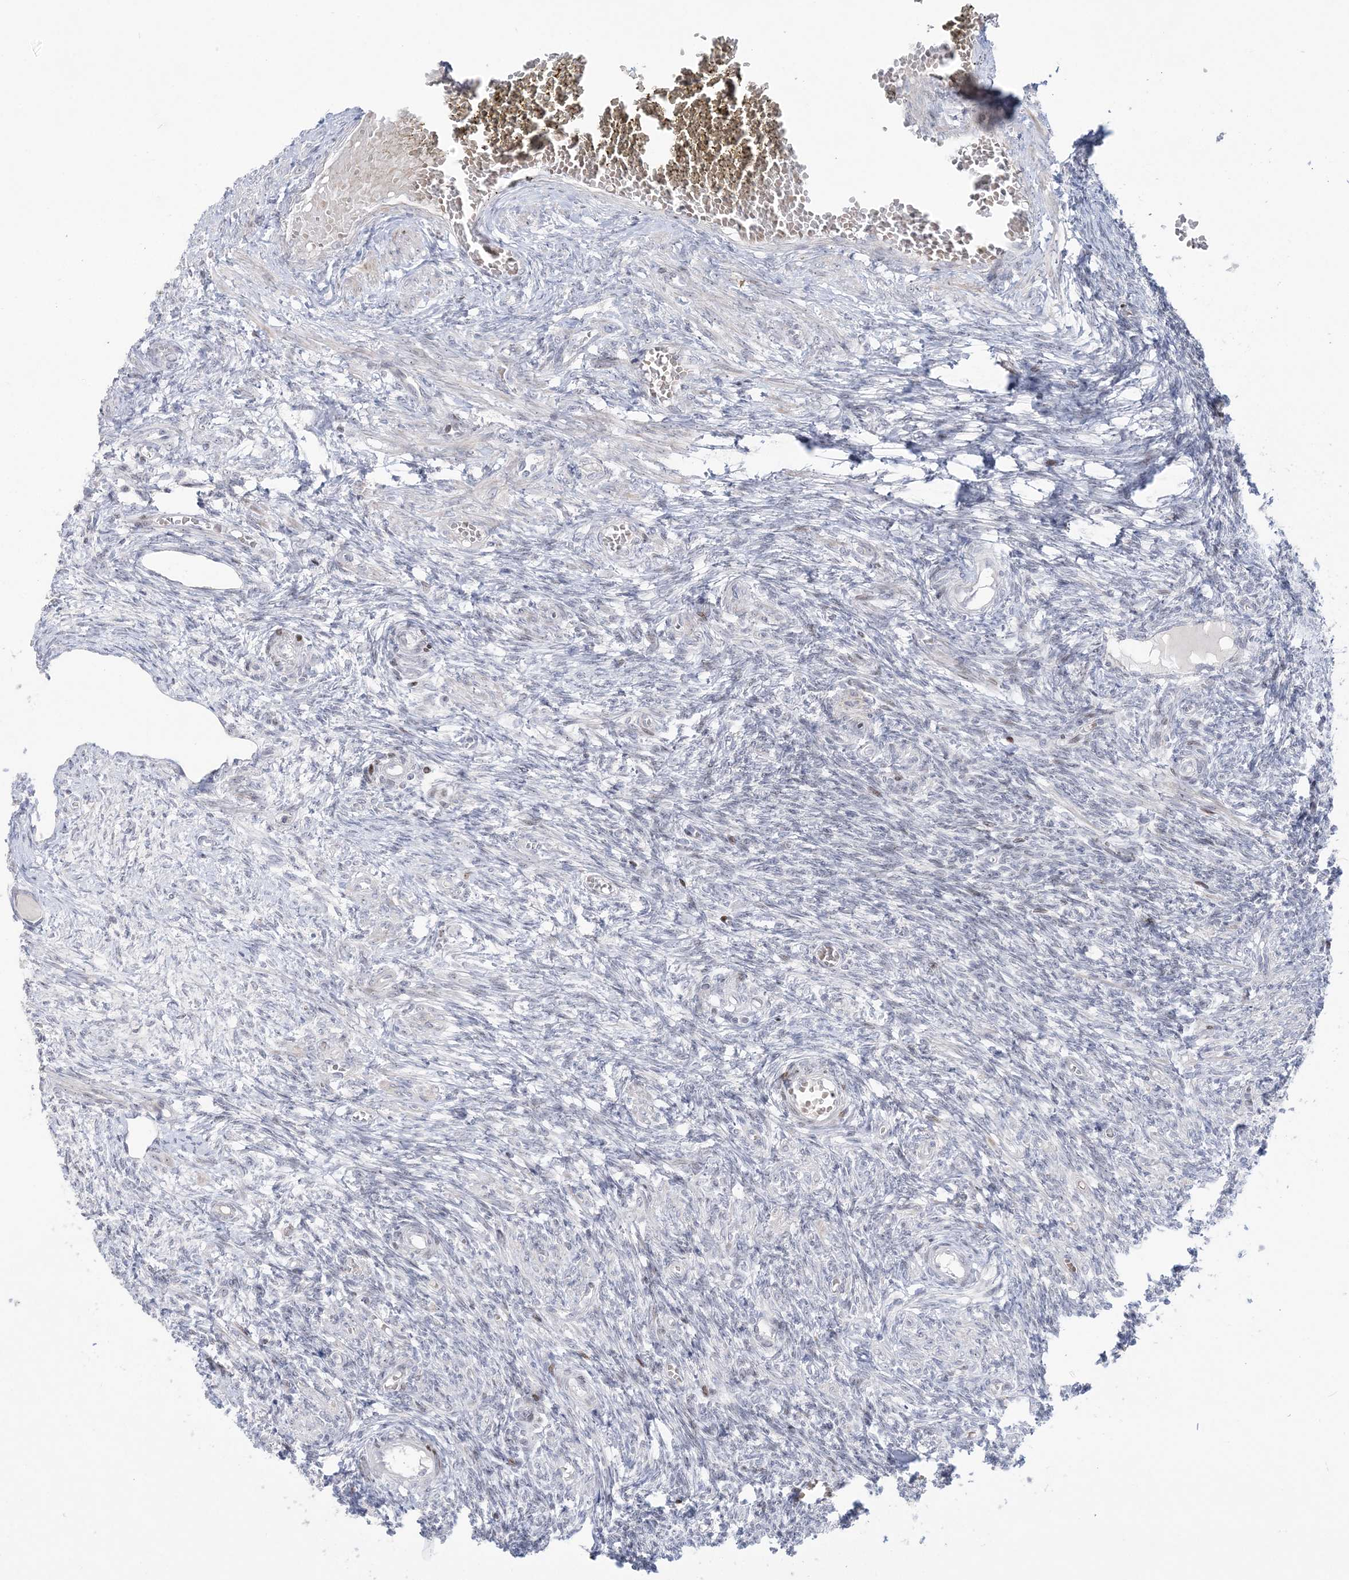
{"staining": {"intensity": "negative", "quantity": "none", "location": "none"}, "tissue": "ovary", "cell_type": "Ovarian stroma cells", "image_type": "normal", "snomed": [{"axis": "morphology", "description": "Normal tissue, NOS"}, {"axis": "topography", "description": "Ovary"}], "caption": "IHC photomicrograph of benign human ovary stained for a protein (brown), which exhibits no staining in ovarian stroma cells.", "gene": "SH3BP4", "patient": {"sex": "female", "age": 27}}